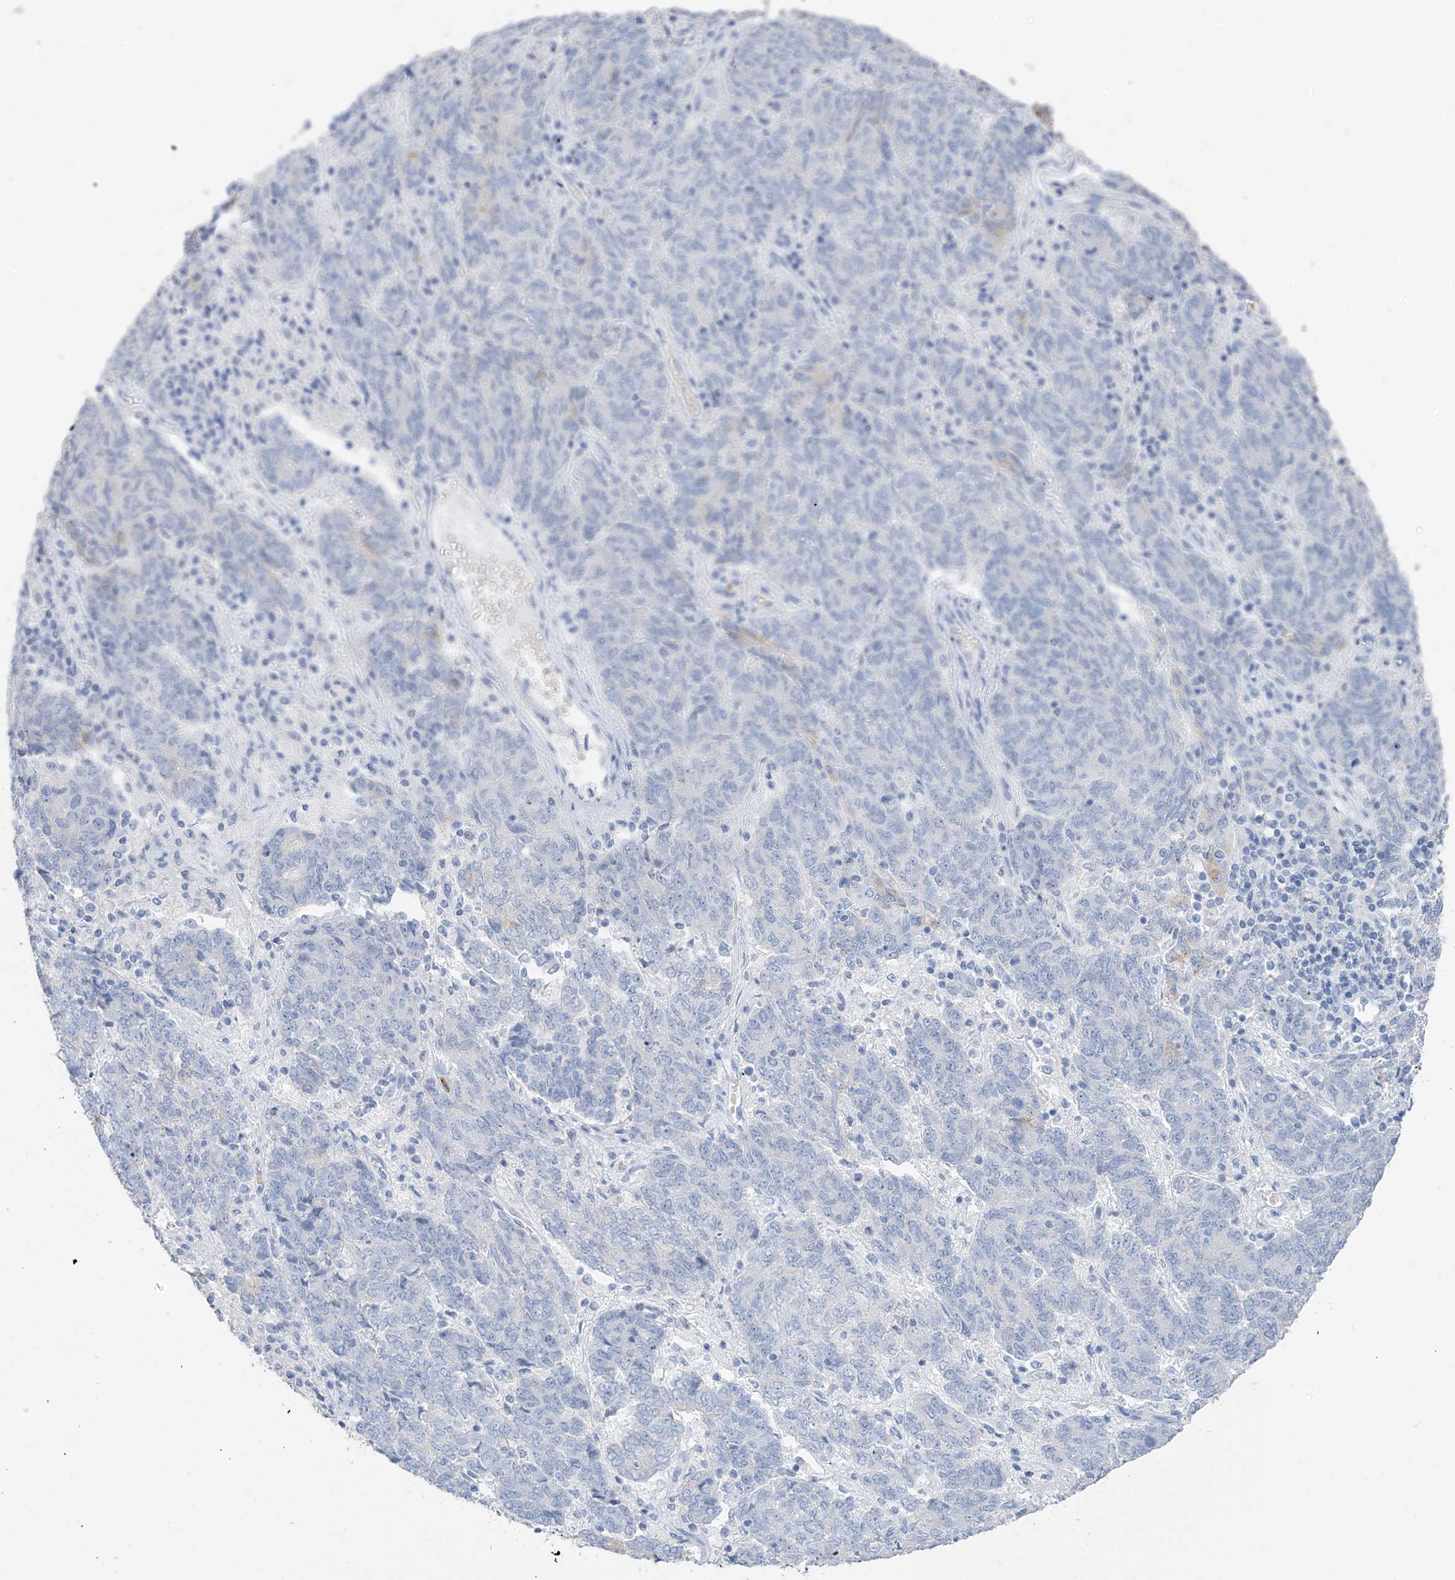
{"staining": {"intensity": "negative", "quantity": "none", "location": "none"}, "tissue": "endometrial cancer", "cell_type": "Tumor cells", "image_type": "cancer", "snomed": [{"axis": "morphology", "description": "Adenocarcinoma, NOS"}, {"axis": "topography", "description": "Endometrium"}], "caption": "Histopathology image shows no significant protein staining in tumor cells of endometrial adenocarcinoma.", "gene": "PAFAH1B3", "patient": {"sex": "female", "age": 80}}